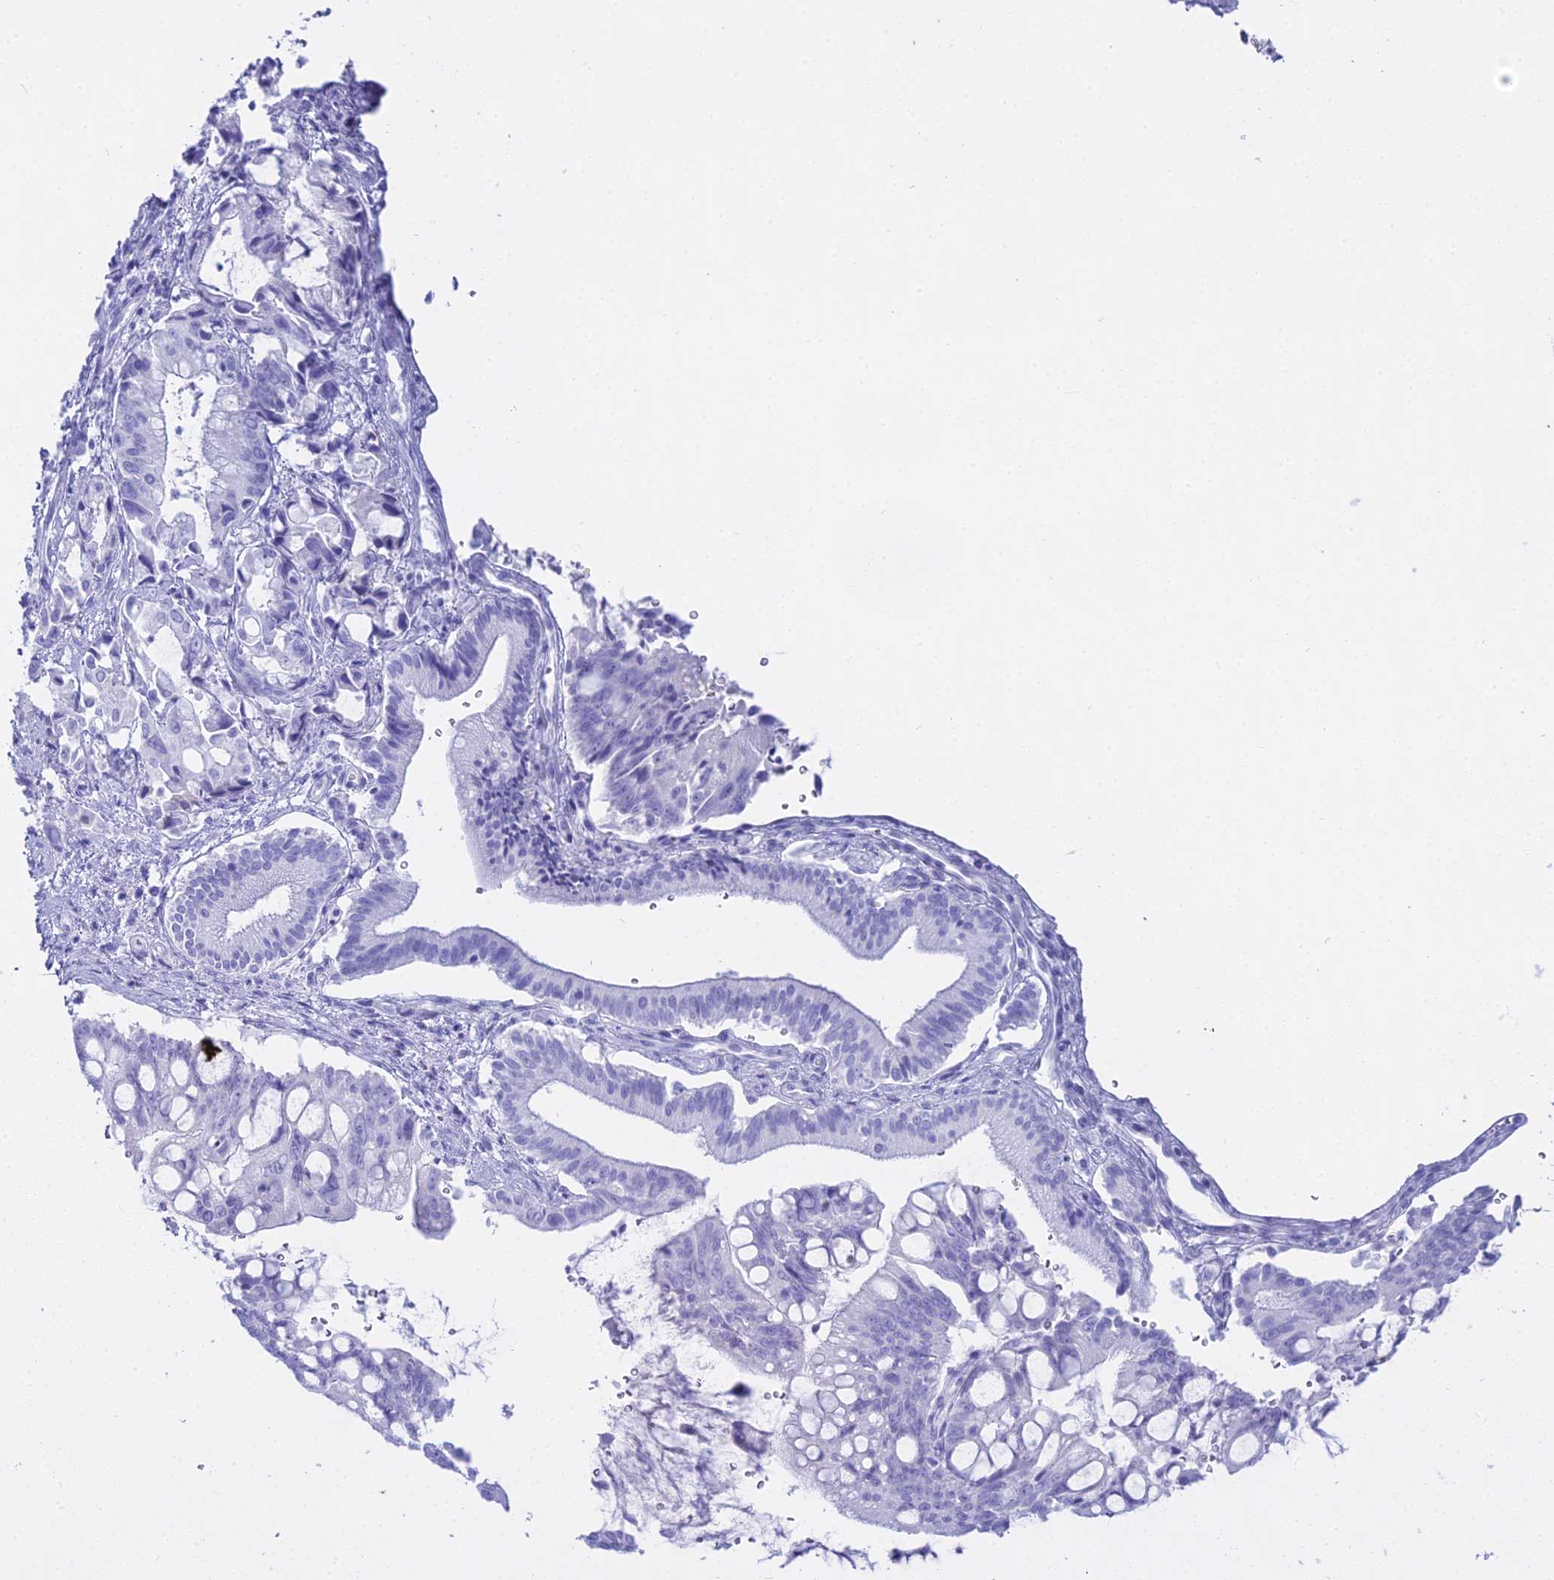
{"staining": {"intensity": "negative", "quantity": "none", "location": "none"}, "tissue": "pancreatic cancer", "cell_type": "Tumor cells", "image_type": "cancer", "snomed": [{"axis": "morphology", "description": "Adenocarcinoma, NOS"}, {"axis": "topography", "description": "Pancreas"}], "caption": "Pancreatic cancer (adenocarcinoma) stained for a protein using immunohistochemistry (IHC) displays no staining tumor cells.", "gene": "CGB2", "patient": {"sex": "male", "age": 68}}